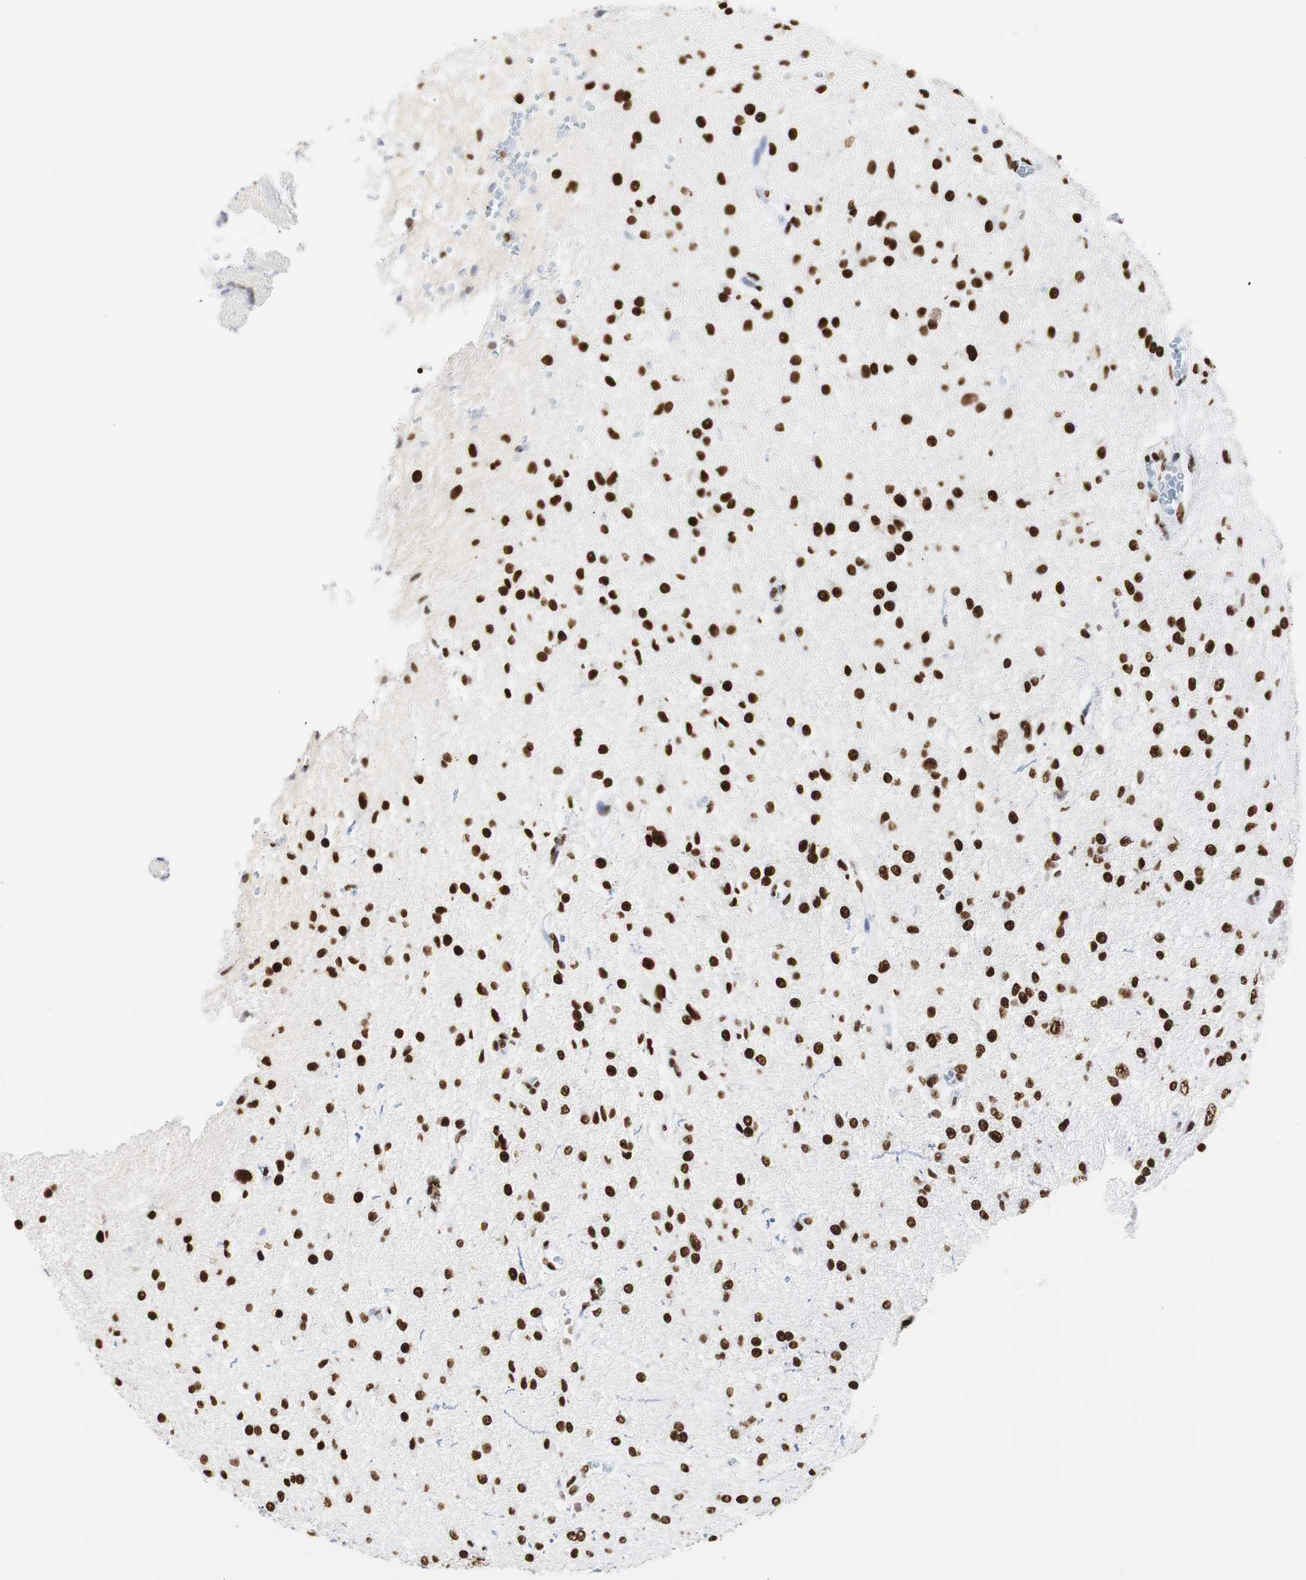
{"staining": {"intensity": "strong", "quantity": ">75%", "location": "nuclear"}, "tissue": "glioma", "cell_type": "Tumor cells", "image_type": "cancer", "snomed": [{"axis": "morphology", "description": "Glioma, malignant, High grade"}, {"axis": "topography", "description": "Brain"}], "caption": "Immunohistochemical staining of human malignant glioma (high-grade) displays high levels of strong nuclear protein staining in approximately >75% of tumor cells. (DAB = brown stain, brightfield microscopy at high magnification).", "gene": "HNRNPH2", "patient": {"sex": "male", "age": 47}}